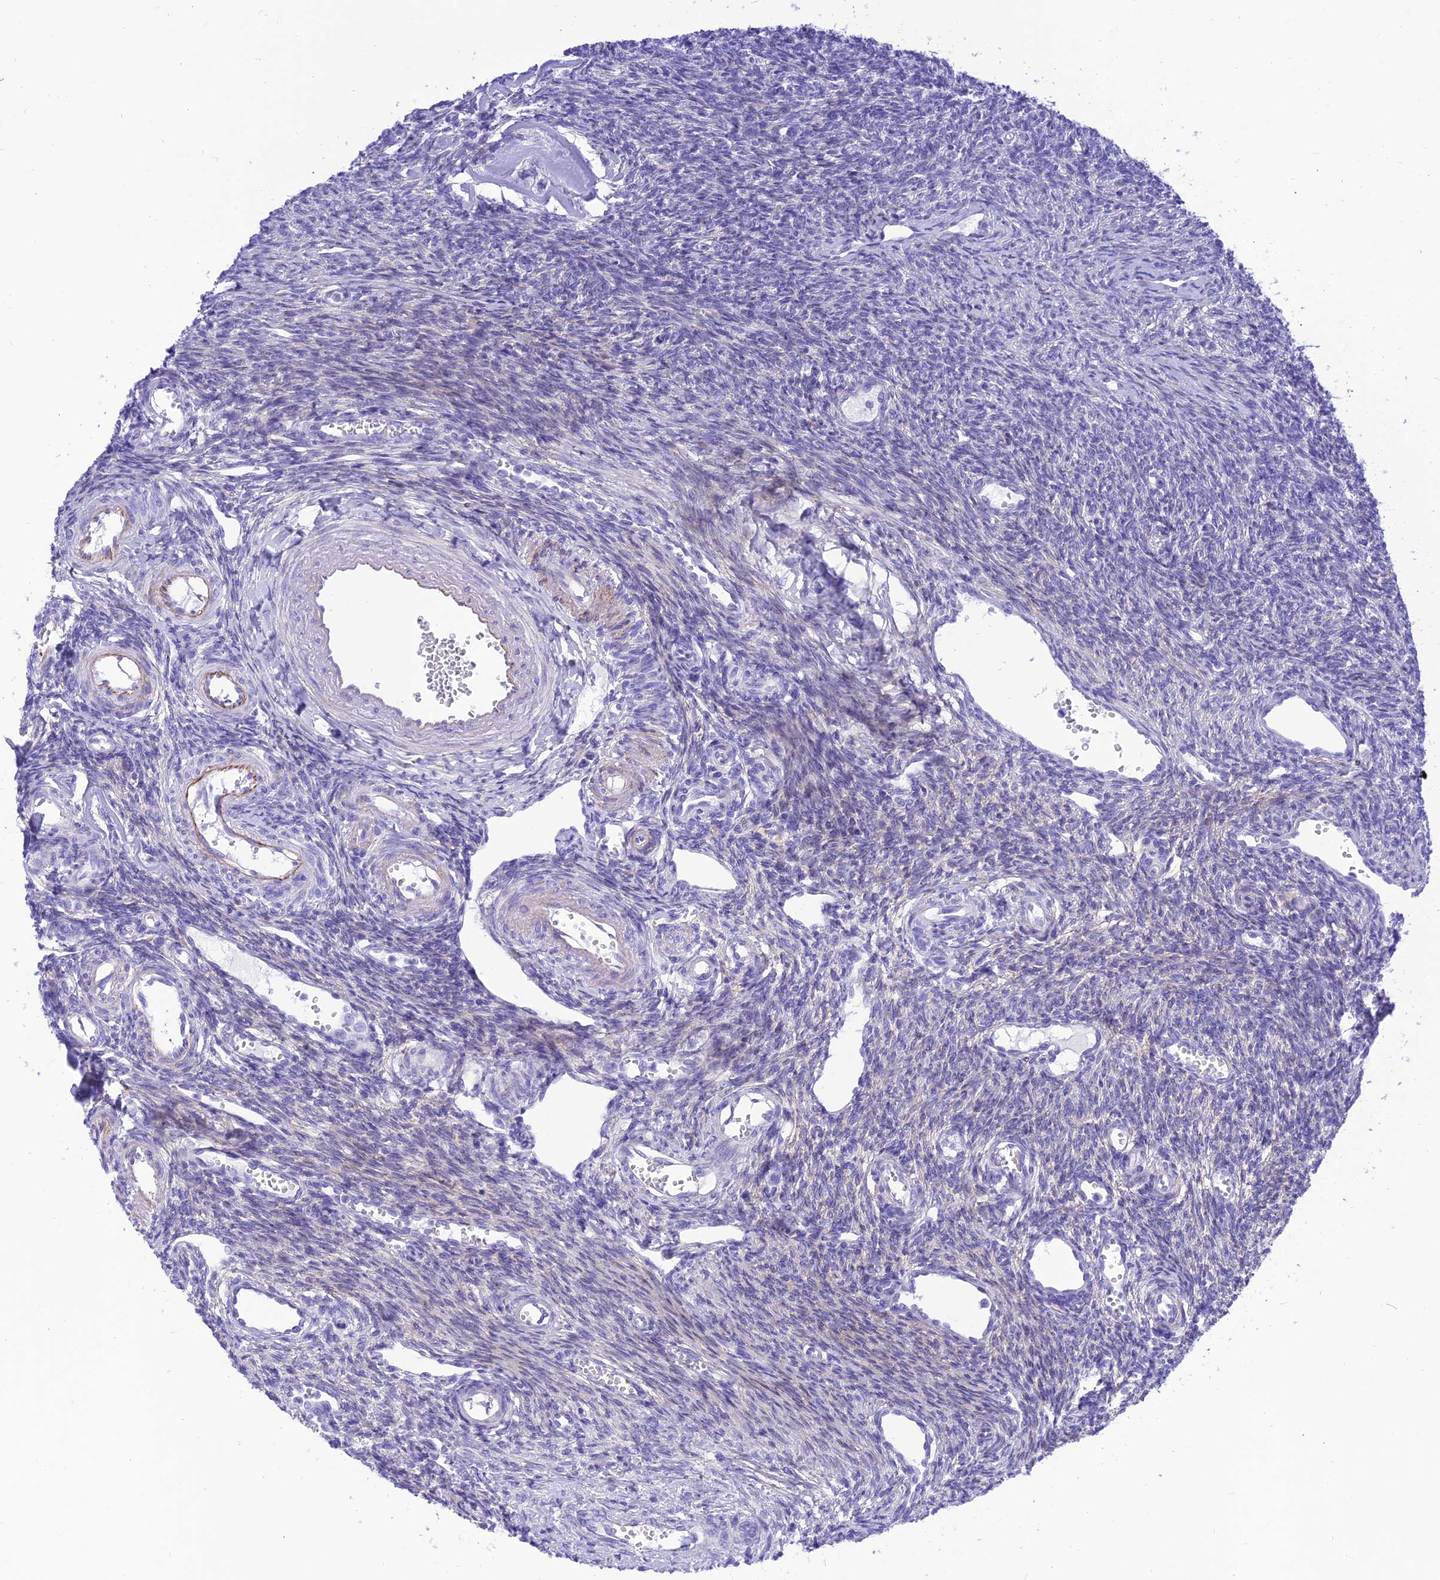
{"staining": {"intensity": "negative", "quantity": "none", "location": "none"}, "tissue": "ovary", "cell_type": "Follicle cells", "image_type": "normal", "snomed": [{"axis": "morphology", "description": "Normal tissue, NOS"}, {"axis": "morphology", "description": "Cyst, NOS"}, {"axis": "topography", "description": "Ovary"}], "caption": "Immunohistochemical staining of benign human ovary exhibits no significant positivity in follicle cells.", "gene": "PRNP", "patient": {"sex": "female", "age": 33}}